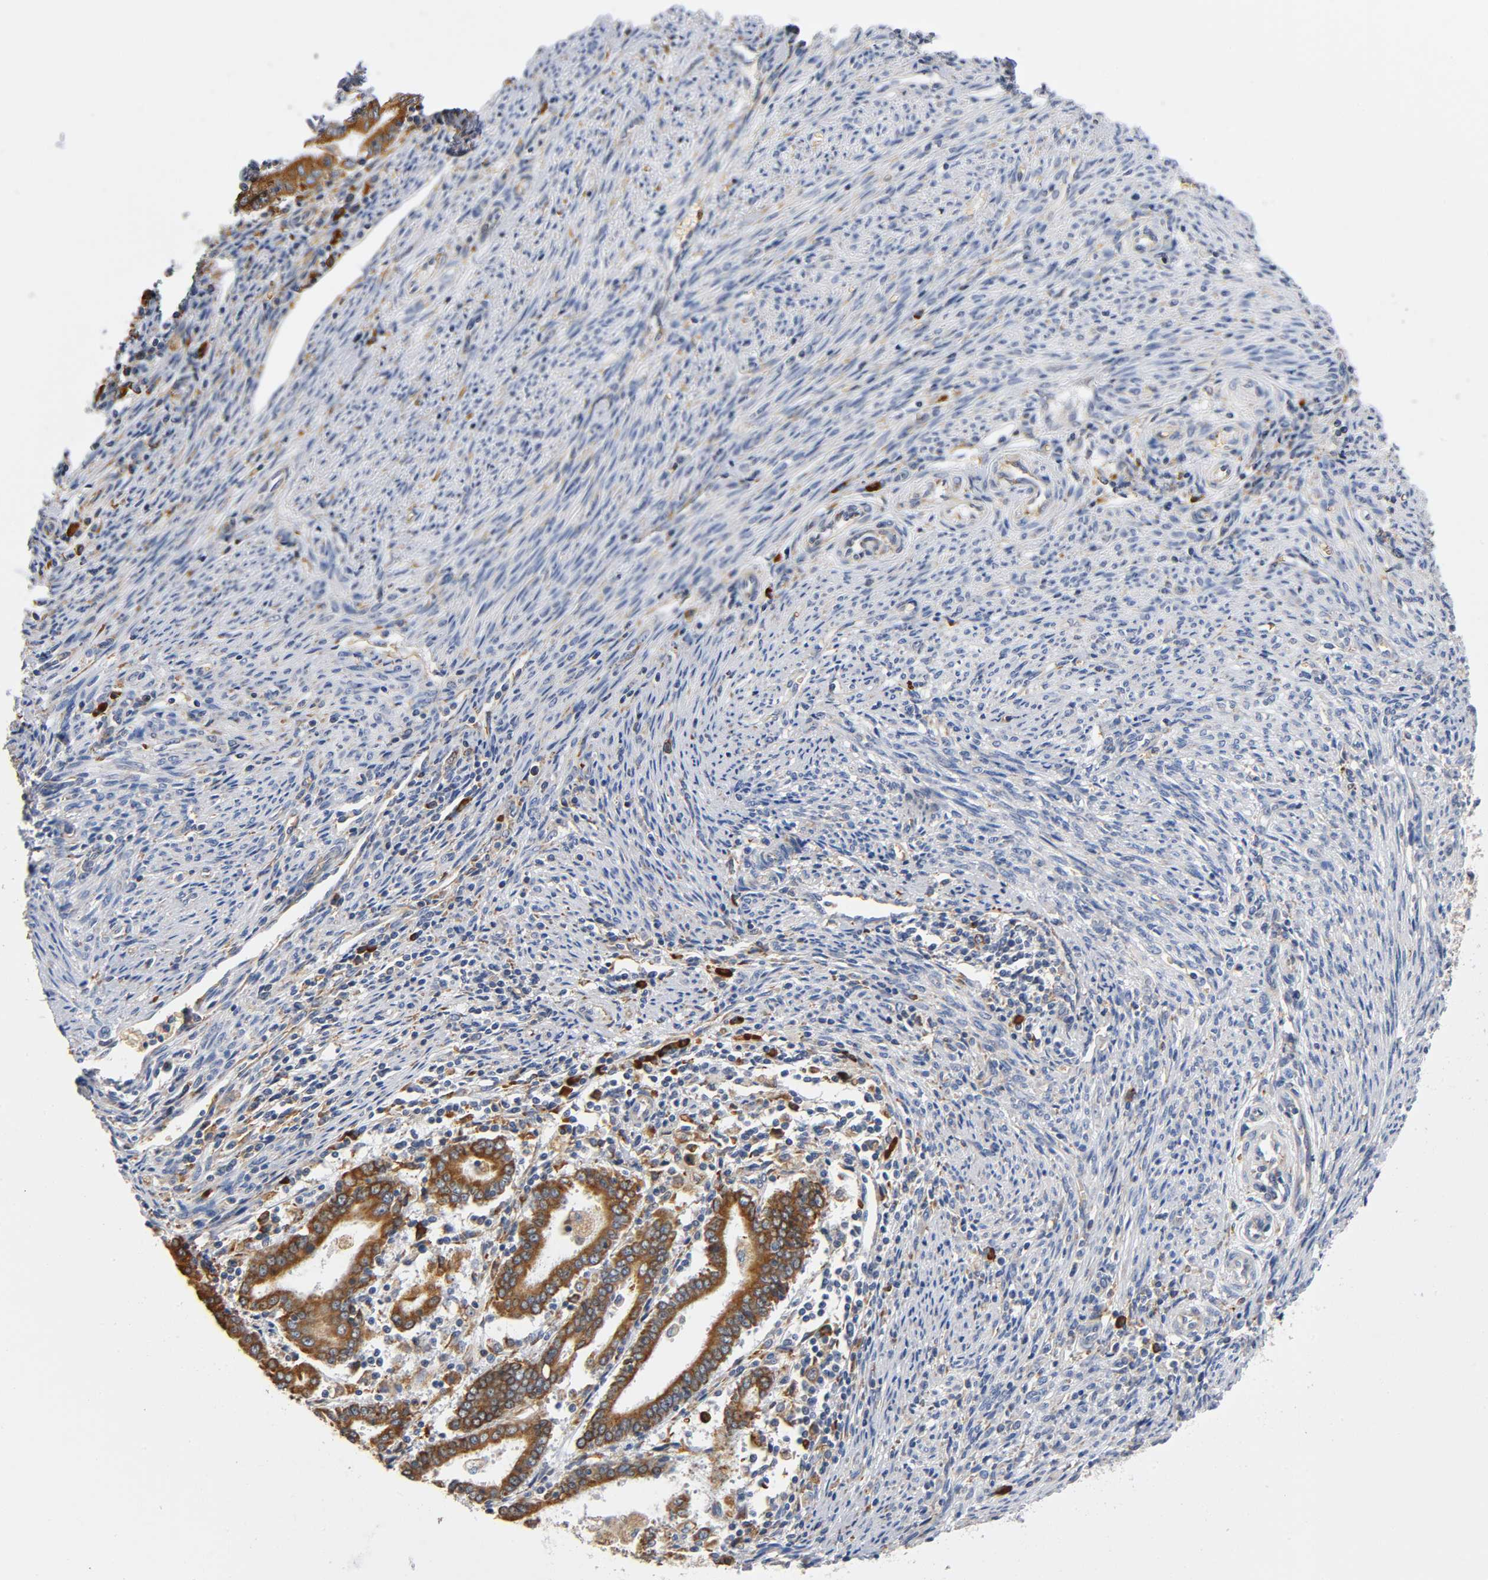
{"staining": {"intensity": "moderate", "quantity": ">75%", "location": "cytoplasmic/membranous"}, "tissue": "endometrial cancer", "cell_type": "Tumor cells", "image_type": "cancer", "snomed": [{"axis": "morphology", "description": "Adenocarcinoma, NOS"}, {"axis": "topography", "description": "Uterus"}], "caption": "A medium amount of moderate cytoplasmic/membranous expression is seen in approximately >75% of tumor cells in endometrial cancer tissue.", "gene": "UCKL1", "patient": {"sex": "female", "age": 83}}